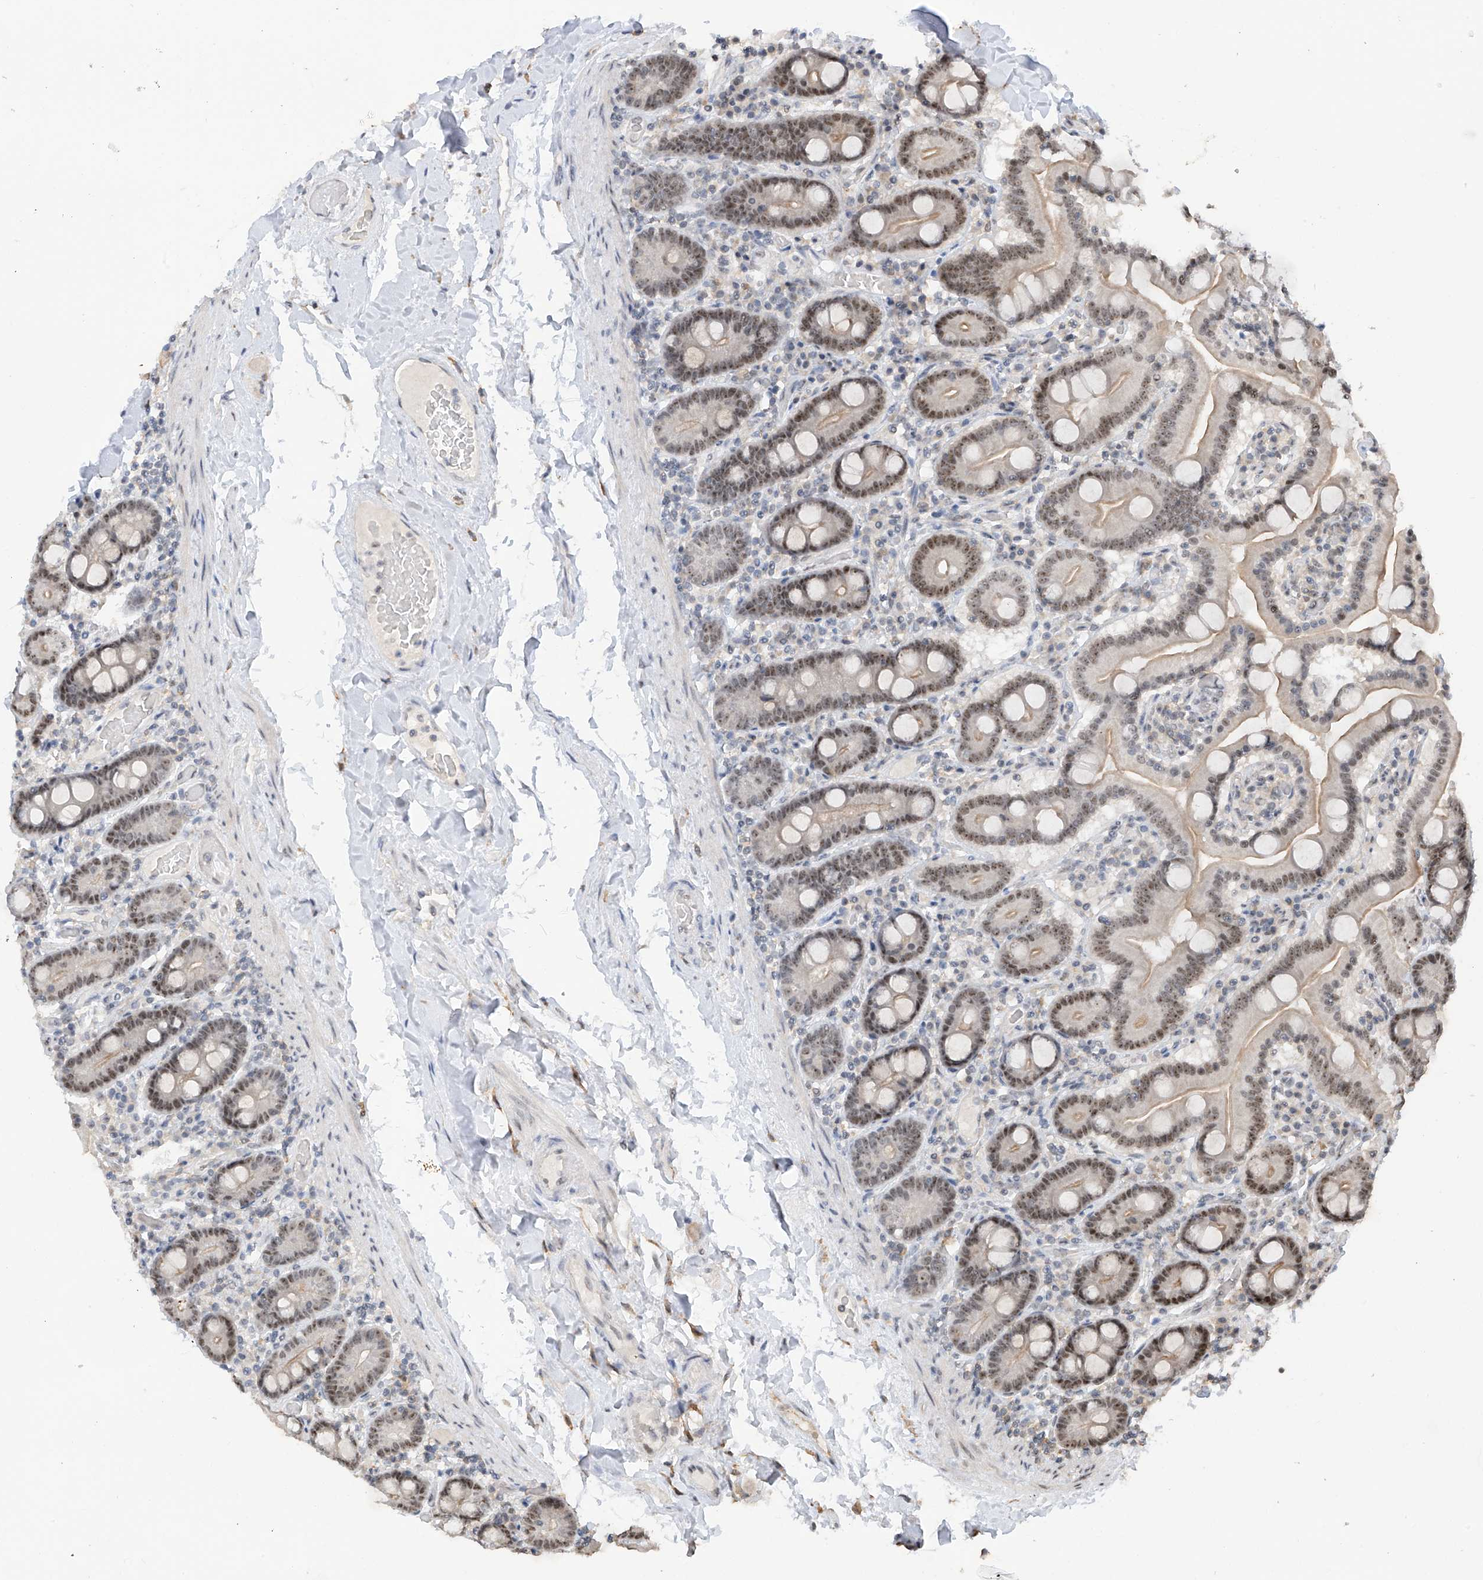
{"staining": {"intensity": "weak", "quantity": "<25%", "location": "nuclear"}, "tissue": "duodenum", "cell_type": "Glandular cells", "image_type": "normal", "snomed": [{"axis": "morphology", "description": "Normal tissue, NOS"}, {"axis": "topography", "description": "Duodenum"}], "caption": "DAB immunohistochemical staining of unremarkable duodenum shows no significant positivity in glandular cells. (DAB (3,3'-diaminobenzidine) immunohistochemistry, high magnification).", "gene": "C1orf131", "patient": {"sex": "male", "age": 55}}